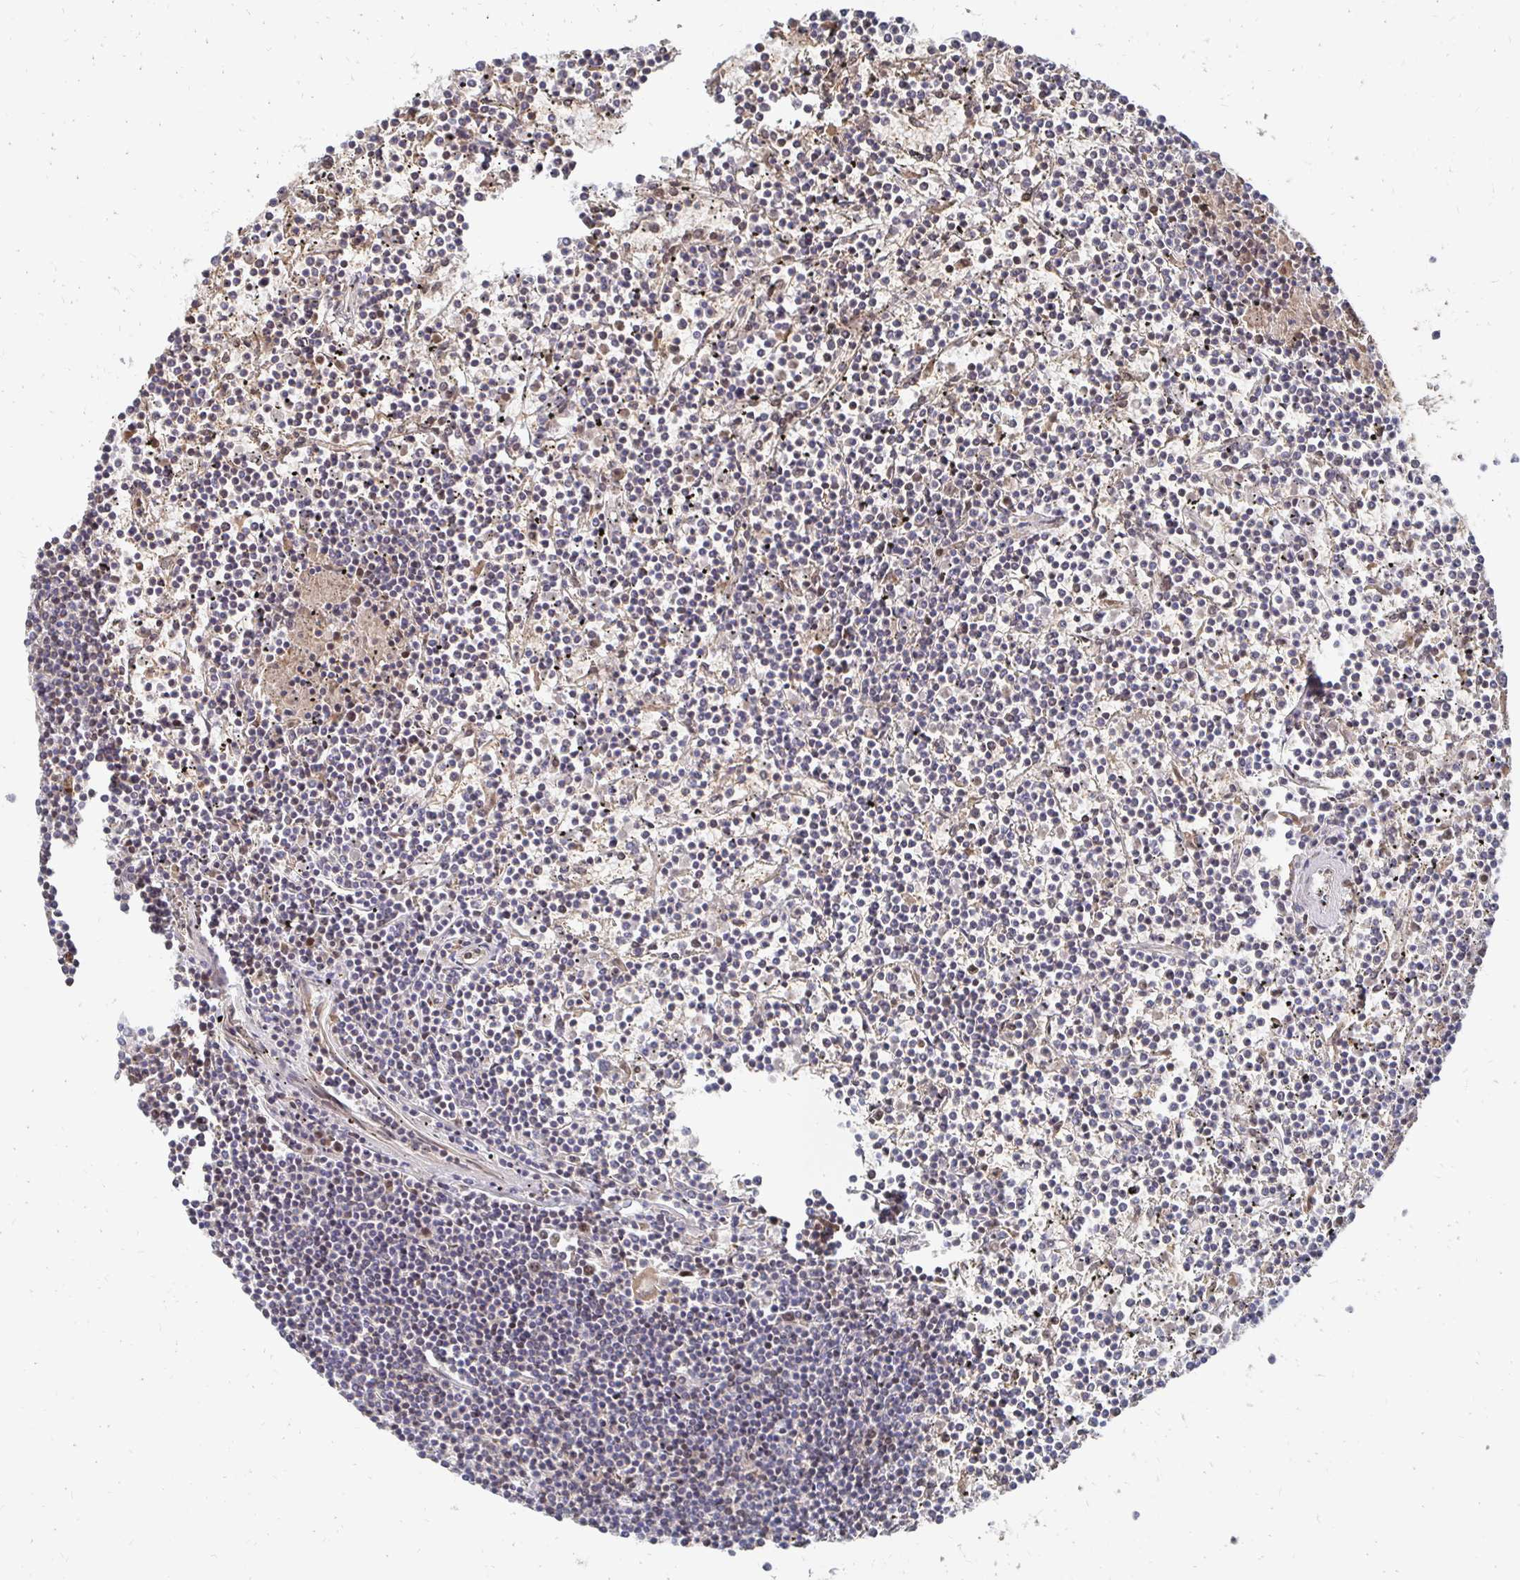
{"staining": {"intensity": "moderate", "quantity": "<25%", "location": "nuclear"}, "tissue": "lymphoma", "cell_type": "Tumor cells", "image_type": "cancer", "snomed": [{"axis": "morphology", "description": "Malignant lymphoma, non-Hodgkin's type, Low grade"}, {"axis": "topography", "description": "Spleen"}], "caption": "This is an image of immunohistochemistry (IHC) staining of lymphoma, which shows moderate expression in the nuclear of tumor cells.", "gene": "GTF3C6", "patient": {"sex": "female", "age": 19}}